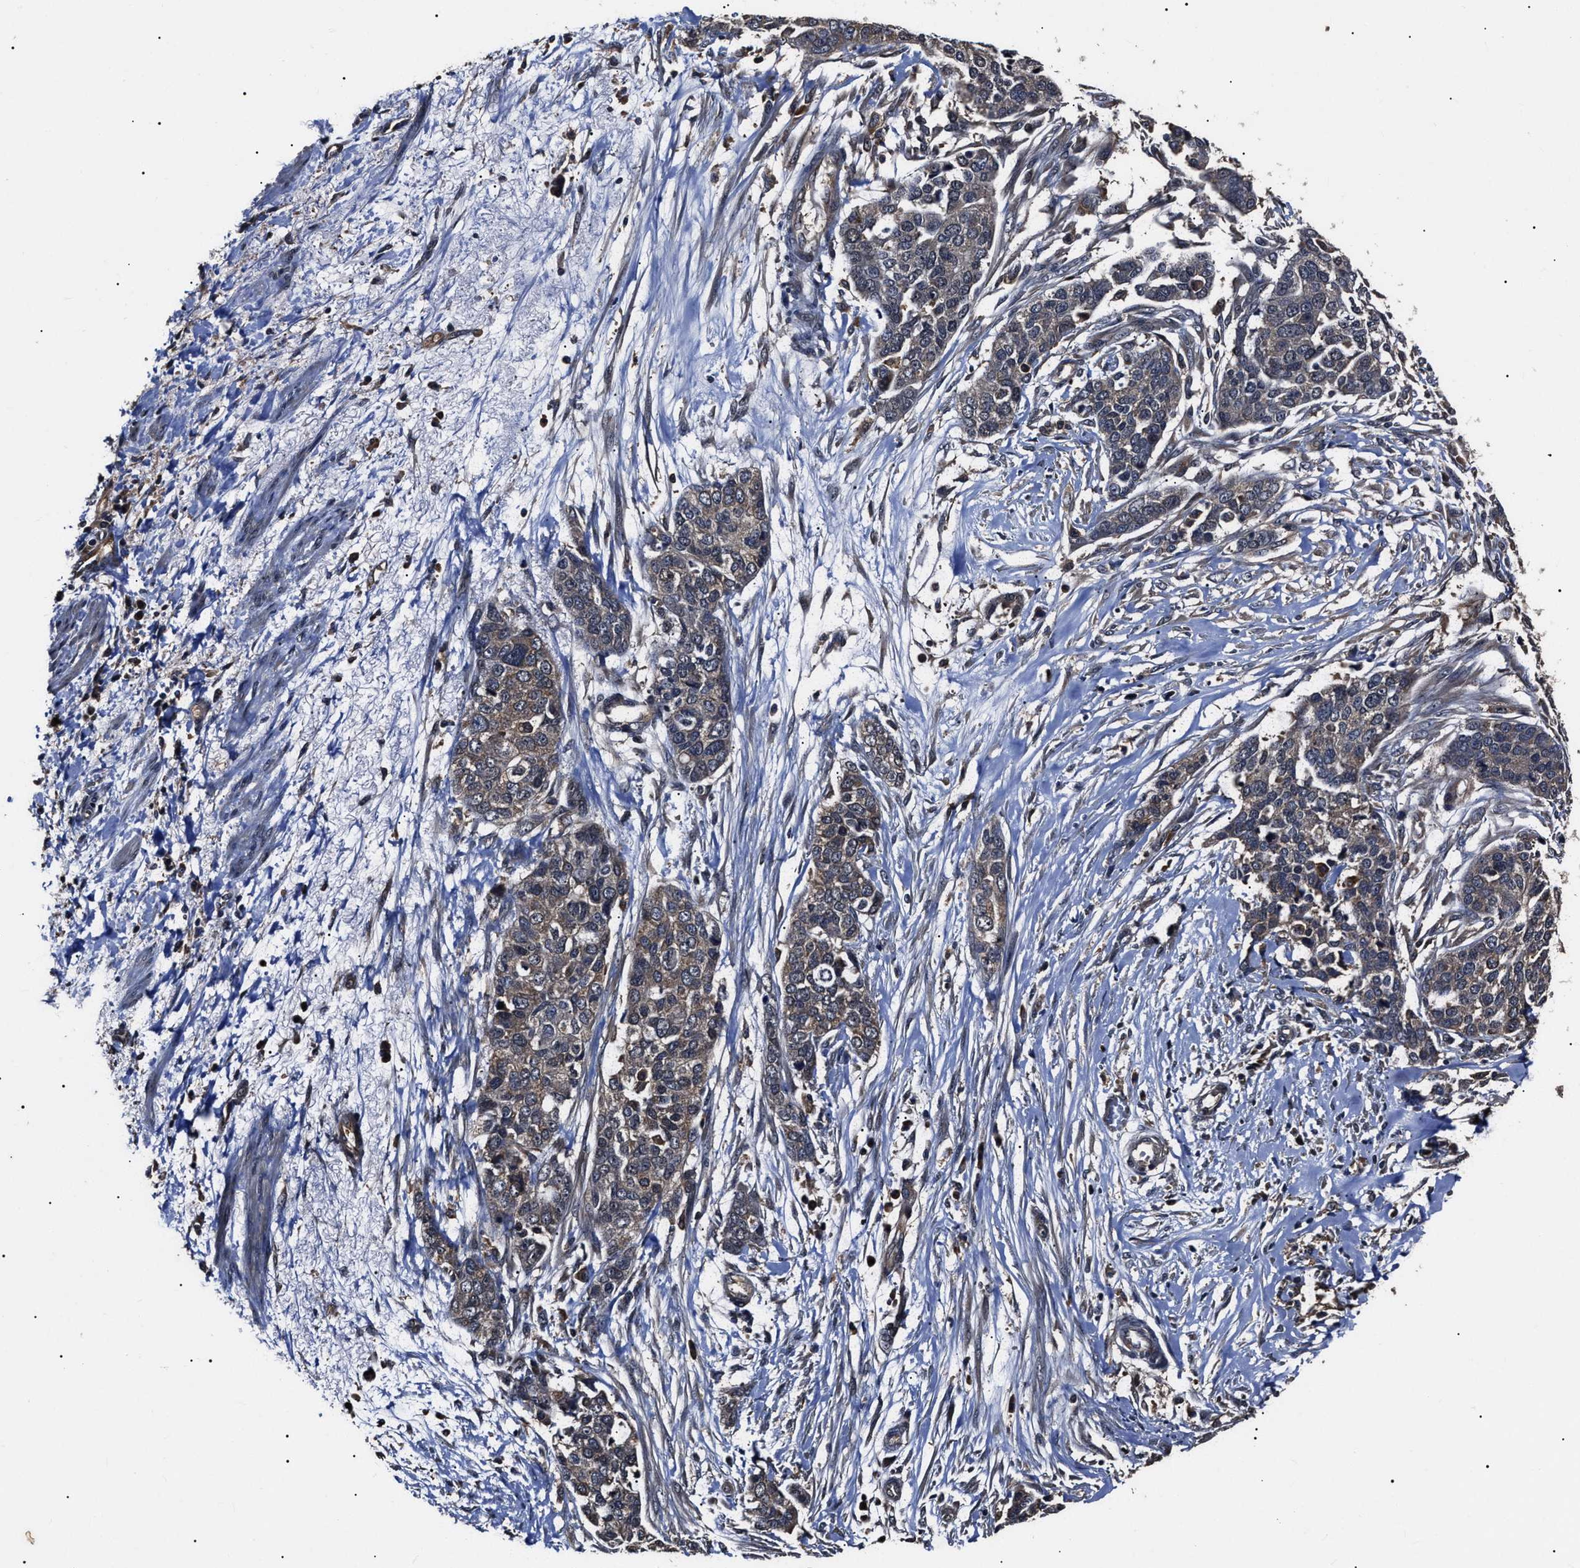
{"staining": {"intensity": "weak", "quantity": ">75%", "location": "cytoplasmic/membranous"}, "tissue": "ovarian cancer", "cell_type": "Tumor cells", "image_type": "cancer", "snomed": [{"axis": "morphology", "description": "Cystadenocarcinoma, serous, NOS"}, {"axis": "topography", "description": "Ovary"}], "caption": "Human serous cystadenocarcinoma (ovarian) stained for a protein (brown) reveals weak cytoplasmic/membranous positive positivity in approximately >75% of tumor cells.", "gene": "CCT8", "patient": {"sex": "female", "age": 44}}